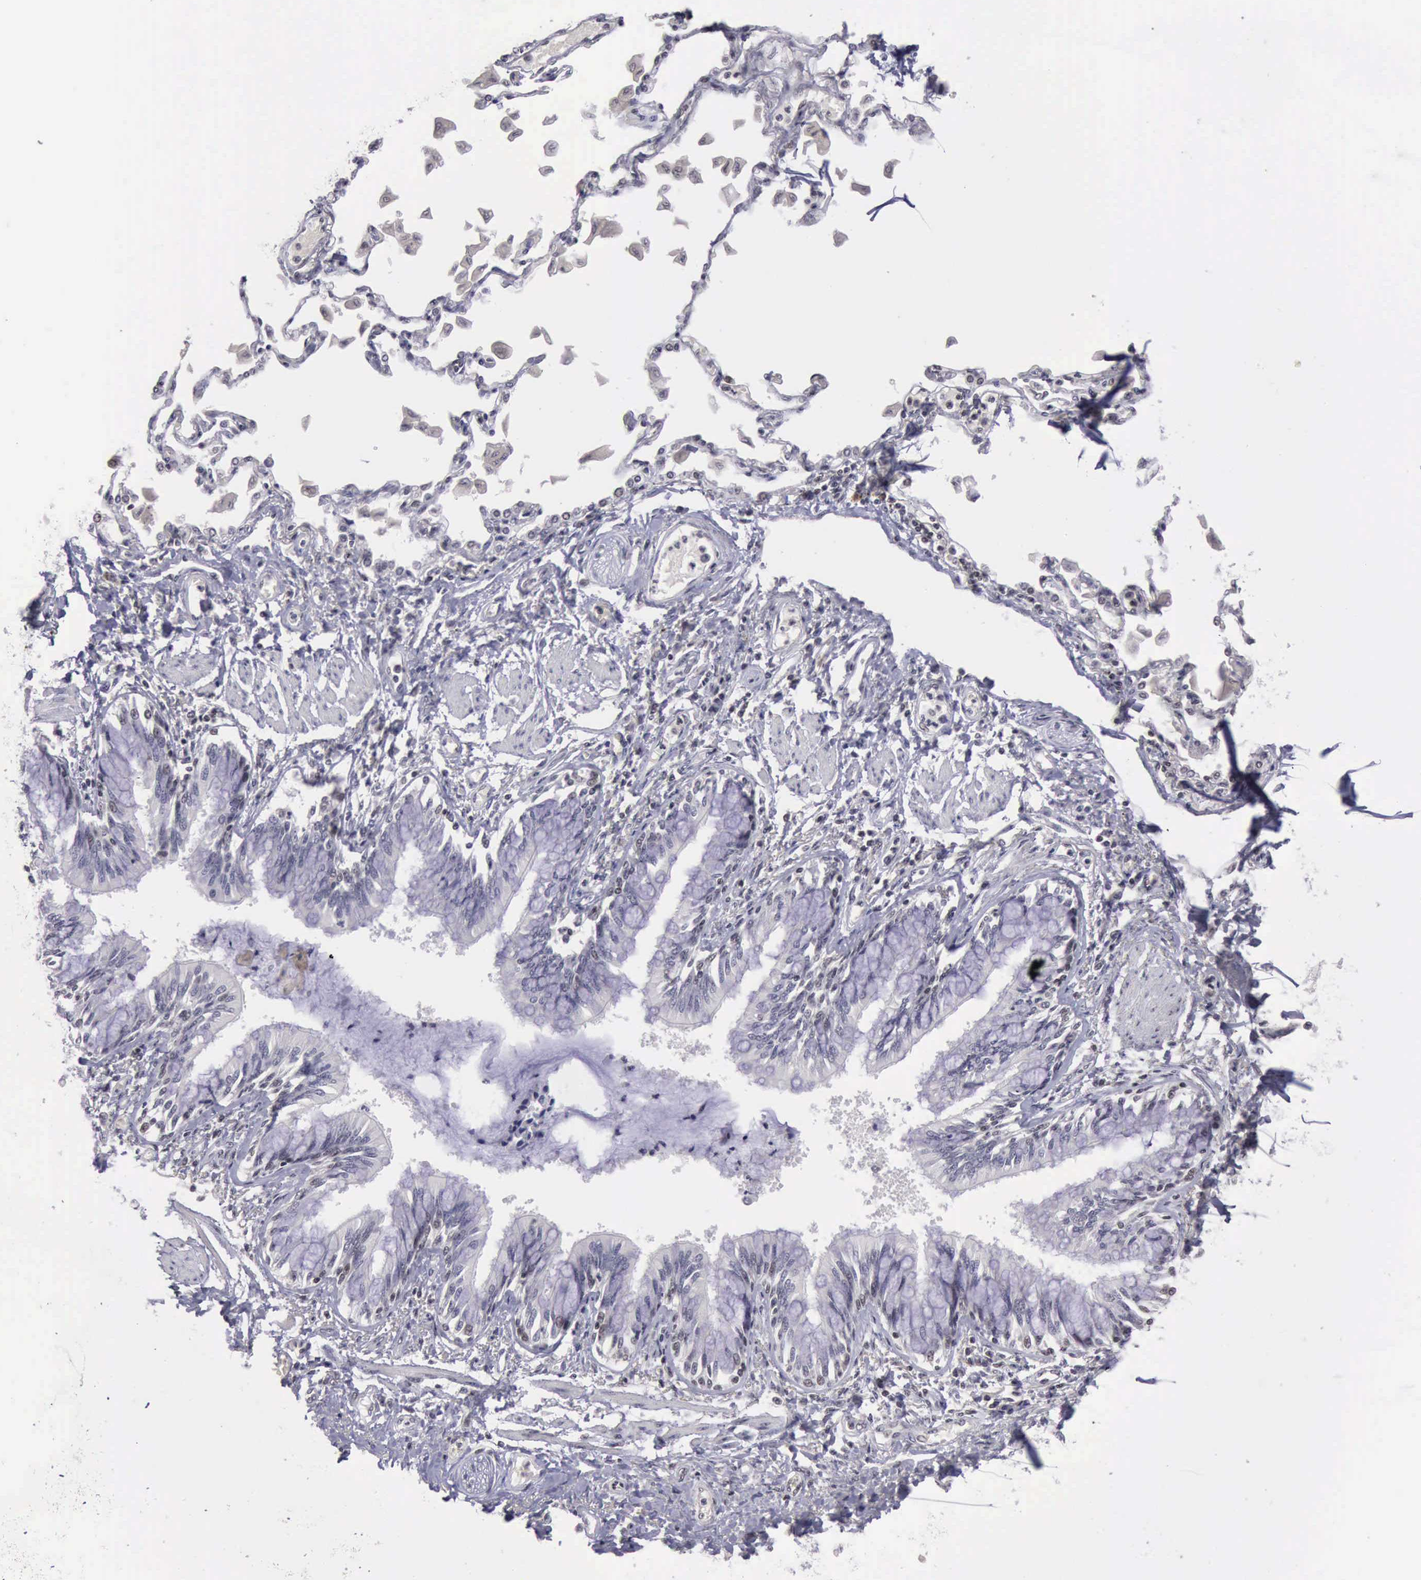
{"staining": {"intensity": "weak", "quantity": ">75%", "location": "nuclear"}, "tissue": "adipose tissue", "cell_type": "Adipocytes", "image_type": "normal", "snomed": [{"axis": "morphology", "description": "Normal tissue, NOS"}, {"axis": "morphology", "description": "Adenocarcinoma, NOS"}, {"axis": "topography", "description": "Cartilage tissue"}, {"axis": "topography", "description": "Lung"}], "caption": "Adipose tissue stained with DAB immunohistochemistry exhibits low levels of weak nuclear positivity in about >75% of adipocytes.", "gene": "YY1", "patient": {"sex": "female", "age": 67}}